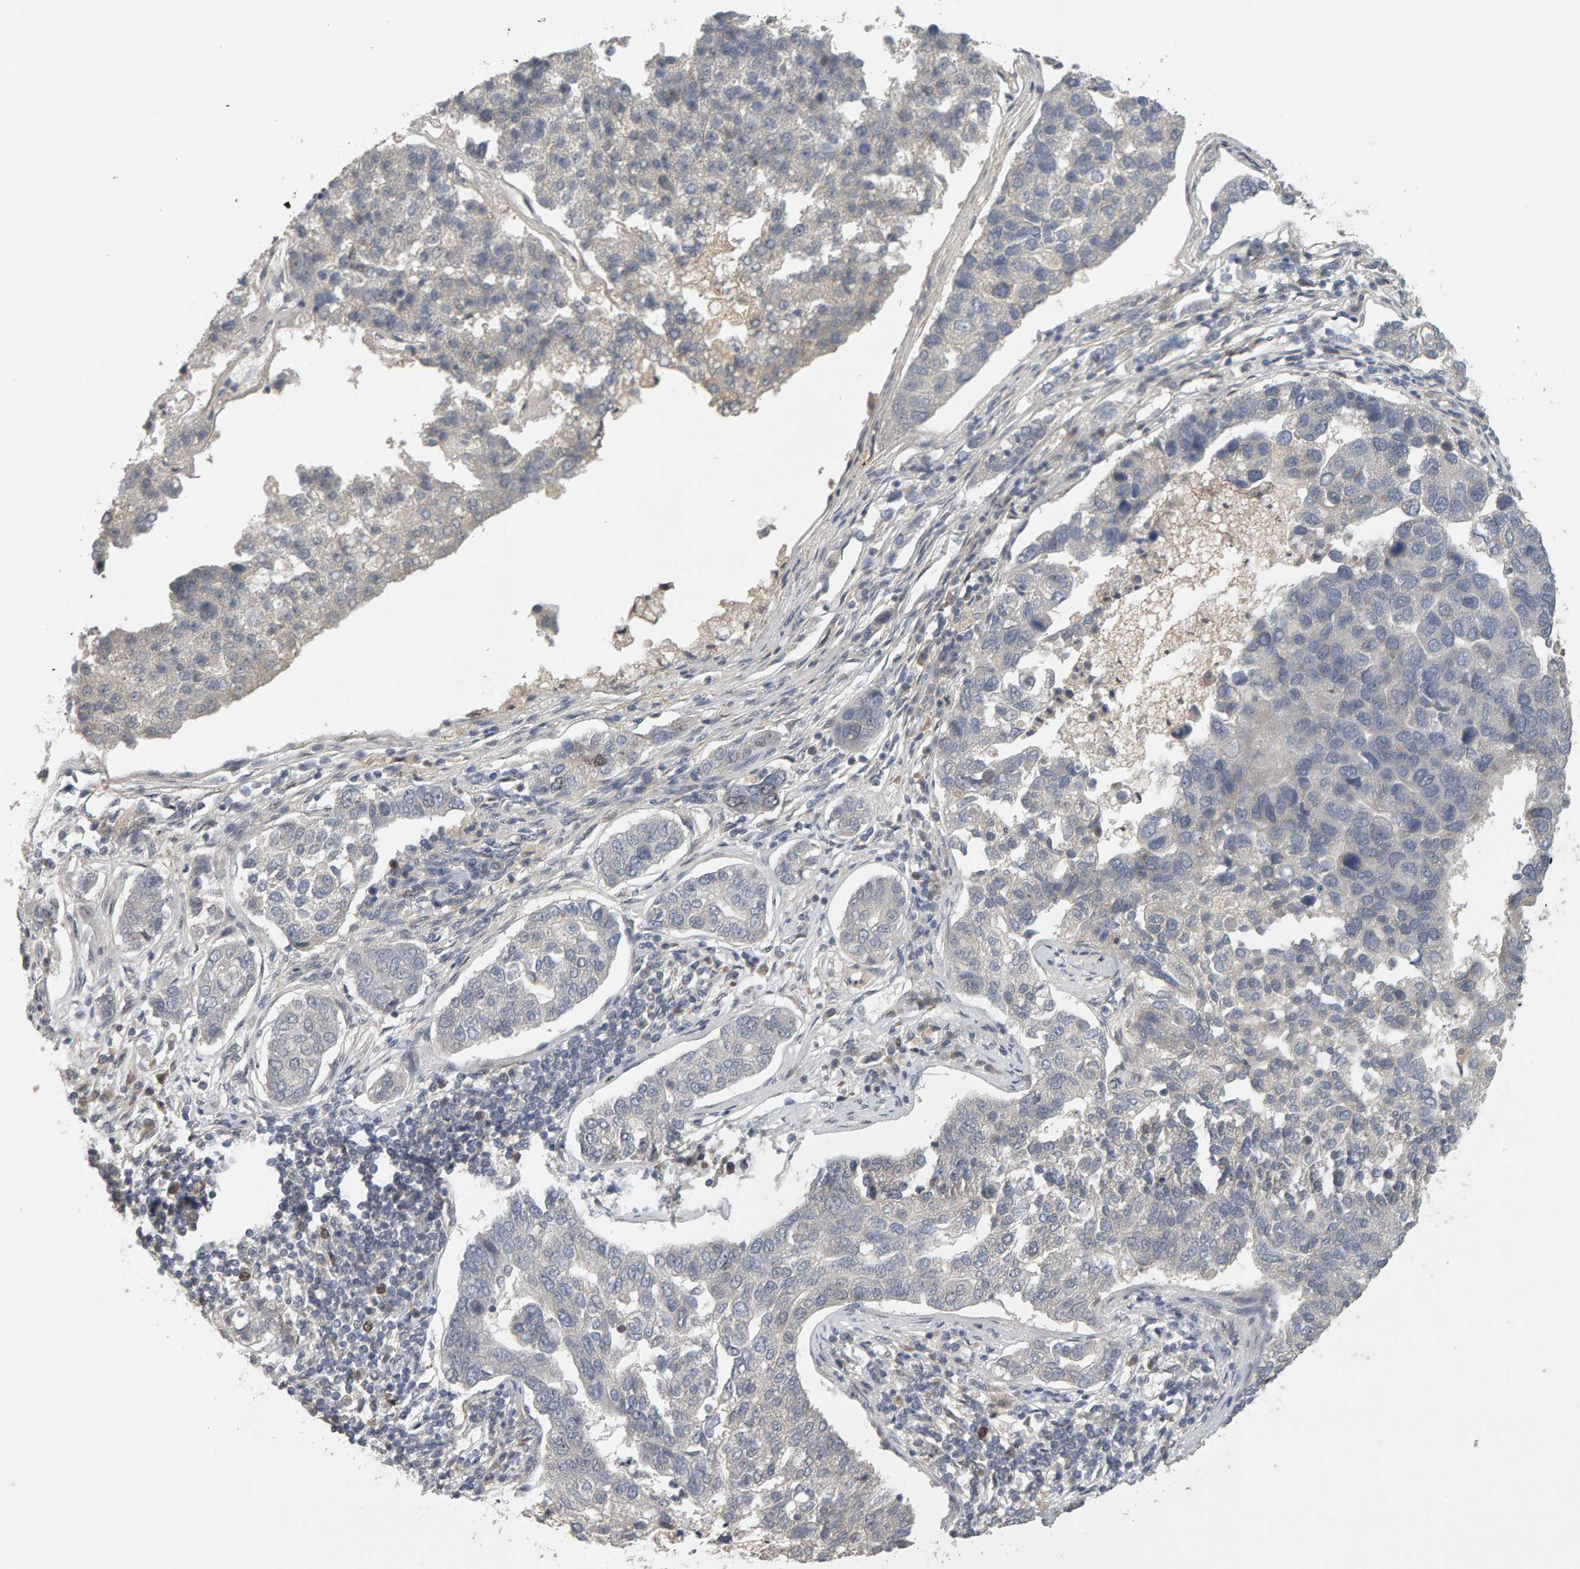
{"staining": {"intensity": "negative", "quantity": "none", "location": "none"}, "tissue": "pancreatic cancer", "cell_type": "Tumor cells", "image_type": "cancer", "snomed": [{"axis": "morphology", "description": "Adenocarcinoma, NOS"}, {"axis": "topography", "description": "Pancreas"}], "caption": "Pancreatic cancer (adenocarcinoma) was stained to show a protein in brown. There is no significant positivity in tumor cells. (DAB immunohistochemistry (IHC) visualized using brightfield microscopy, high magnification).", "gene": "CDCA5", "patient": {"sex": "female", "age": 61}}